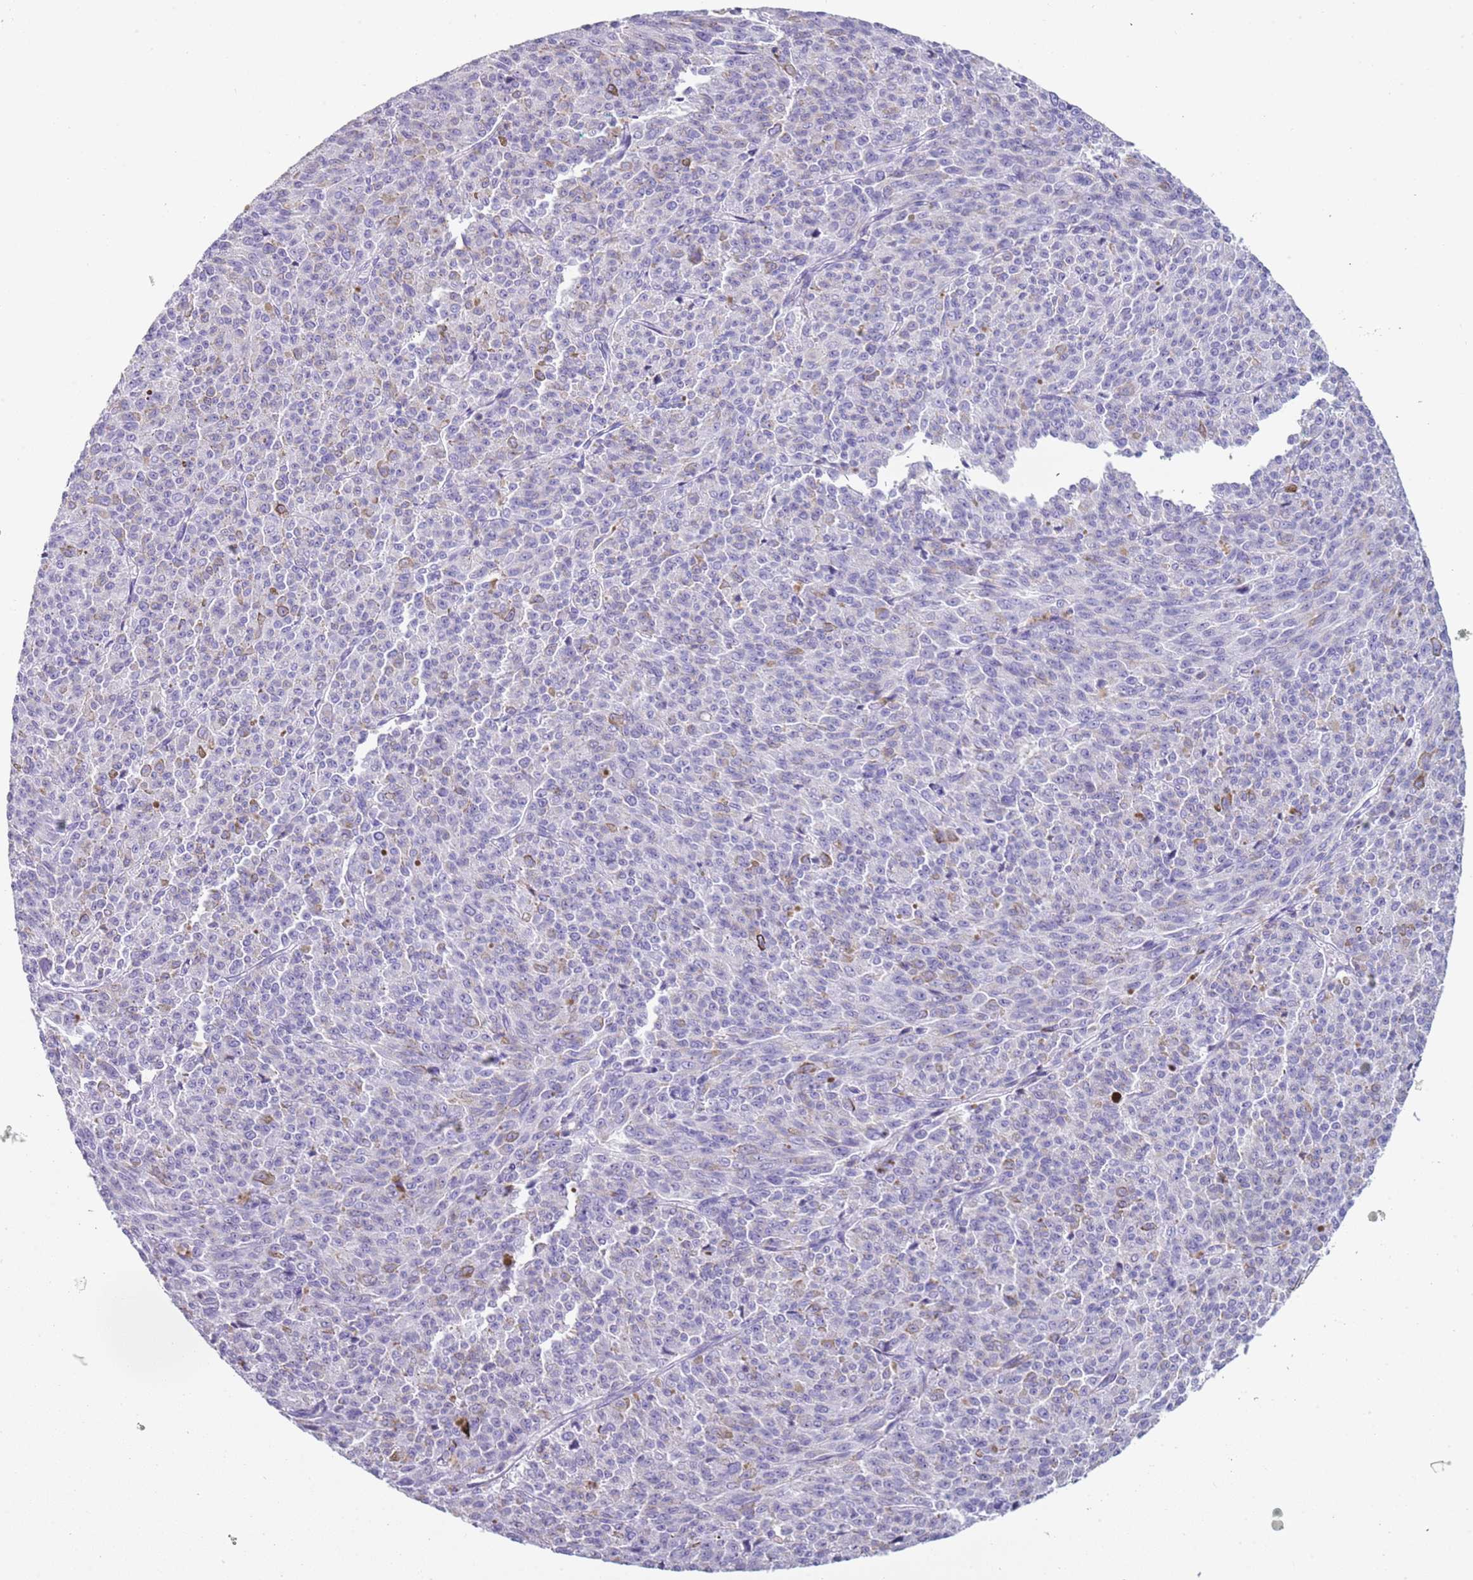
{"staining": {"intensity": "negative", "quantity": "none", "location": "none"}, "tissue": "melanoma", "cell_type": "Tumor cells", "image_type": "cancer", "snomed": [{"axis": "morphology", "description": "Malignant melanoma, NOS"}, {"axis": "topography", "description": "Skin"}], "caption": "High power microscopy photomicrograph of an IHC histopathology image of malignant melanoma, revealing no significant expression in tumor cells.", "gene": "NBPF20", "patient": {"sex": "female", "age": 52}}